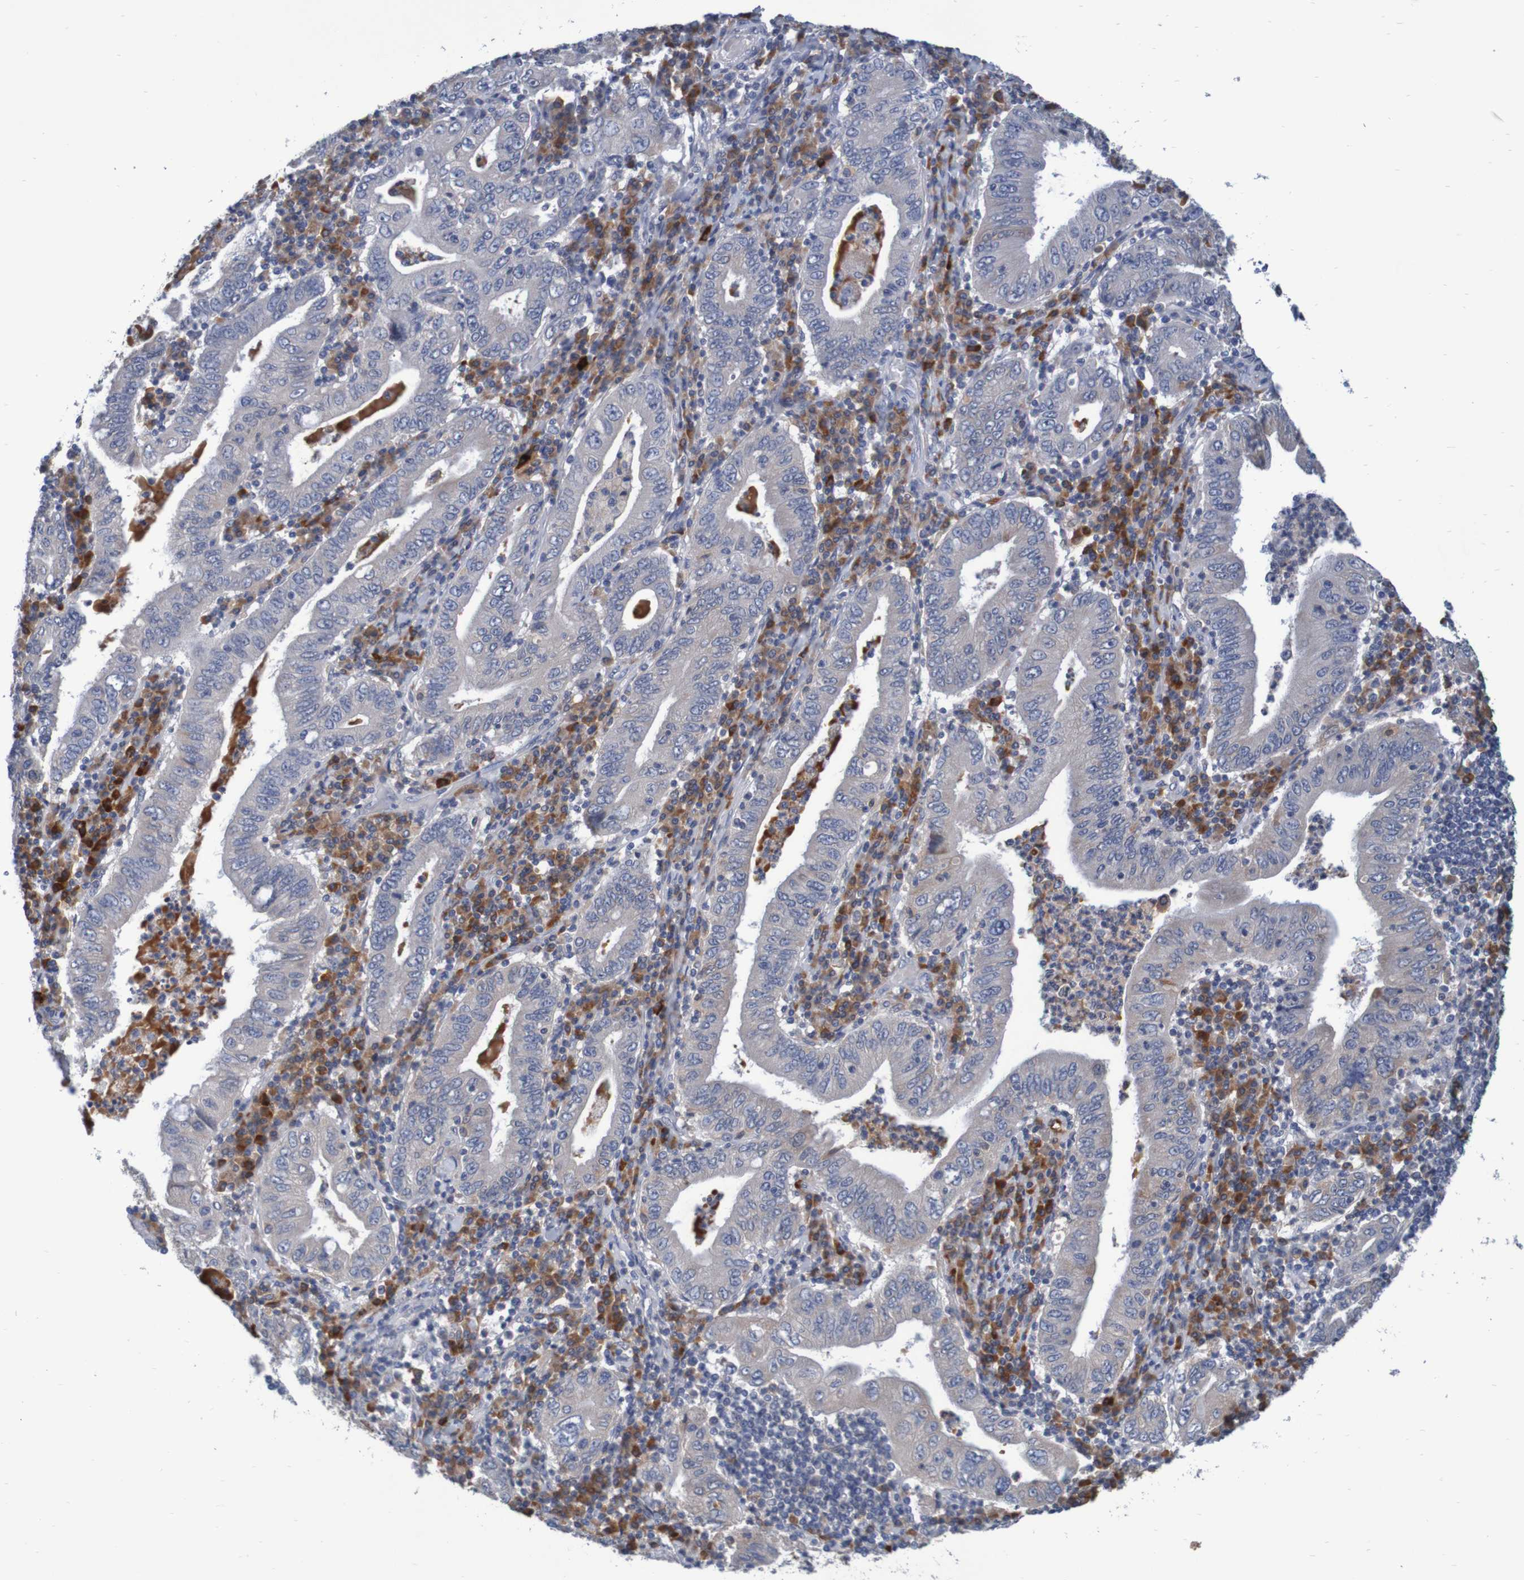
{"staining": {"intensity": "negative", "quantity": "none", "location": "none"}, "tissue": "stomach cancer", "cell_type": "Tumor cells", "image_type": "cancer", "snomed": [{"axis": "morphology", "description": "Normal tissue, NOS"}, {"axis": "morphology", "description": "Adenocarcinoma, NOS"}, {"axis": "topography", "description": "Esophagus"}, {"axis": "topography", "description": "Stomach, upper"}, {"axis": "topography", "description": "Peripheral nerve tissue"}], "caption": "Tumor cells are negative for brown protein staining in stomach cancer.", "gene": "LTA", "patient": {"sex": "male", "age": 62}}